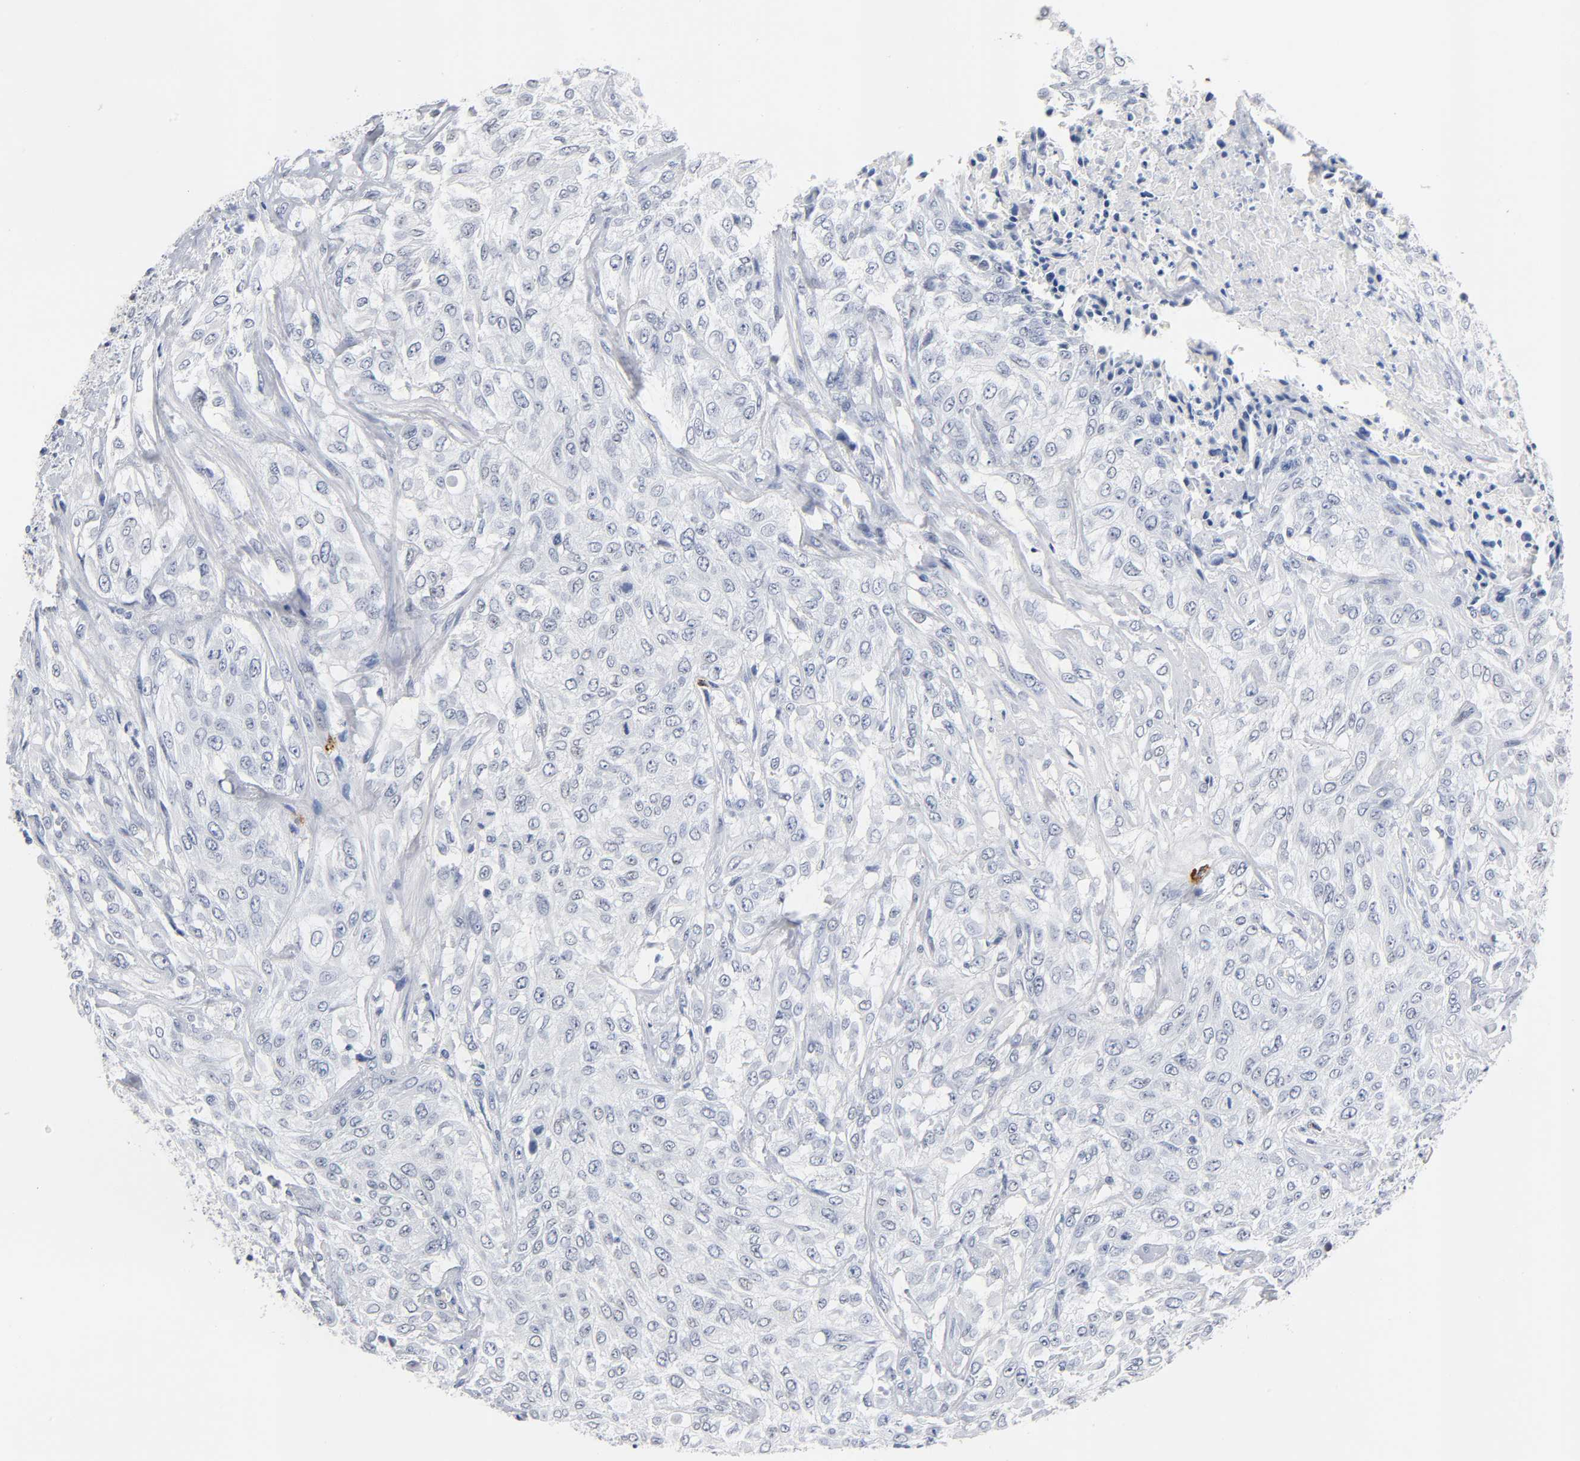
{"staining": {"intensity": "negative", "quantity": "none", "location": "none"}, "tissue": "urothelial cancer", "cell_type": "Tumor cells", "image_type": "cancer", "snomed": [{"axis": "morphology", "description": "Urothelial carcinoma, High grade"}, {"axis": "topography", "description": "Urinary bladder"}], "caption": "There is no significant expression in tumor cells of high-grade urothelial carcinoma.", "gene": "NAB2", "patient": {"sex": "male", "age": 57}}